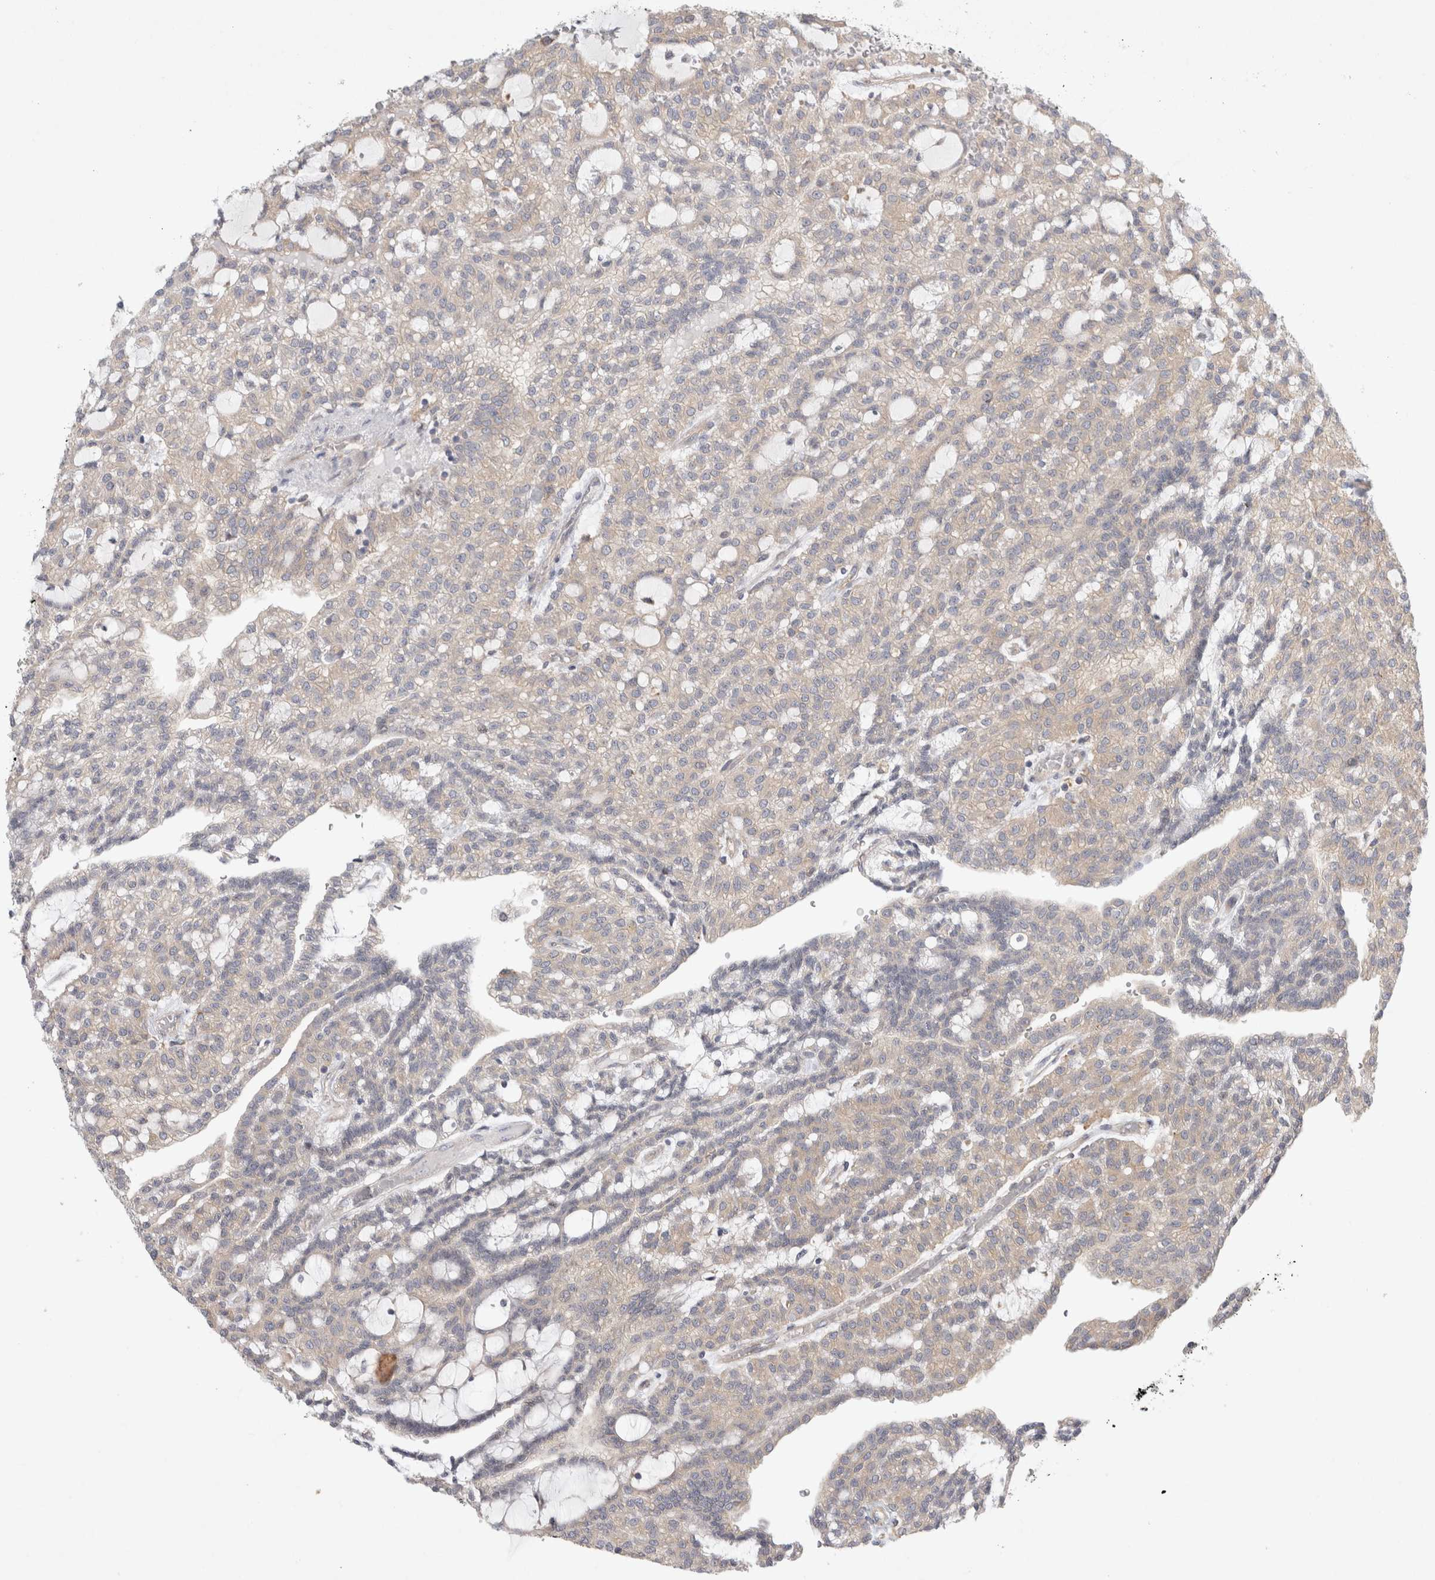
{"staining": {"intensity": "negative", "quantity": "none", "location": "none"}, "tissue": "renal cancer", "cell_type": "Tumor cells", "image_type": "cancer", "snomed": [{"axis": "morphology", "description": "Adenocarcinoma, NOS"}, {"axis": "topography", "description": "Kidney"}], "caption": "Tumor cells show no significant protein positivity in adenocarcinoma (renal).", "gene": "CDCA7L", "patient": {"sex": "male", "age": 63}}